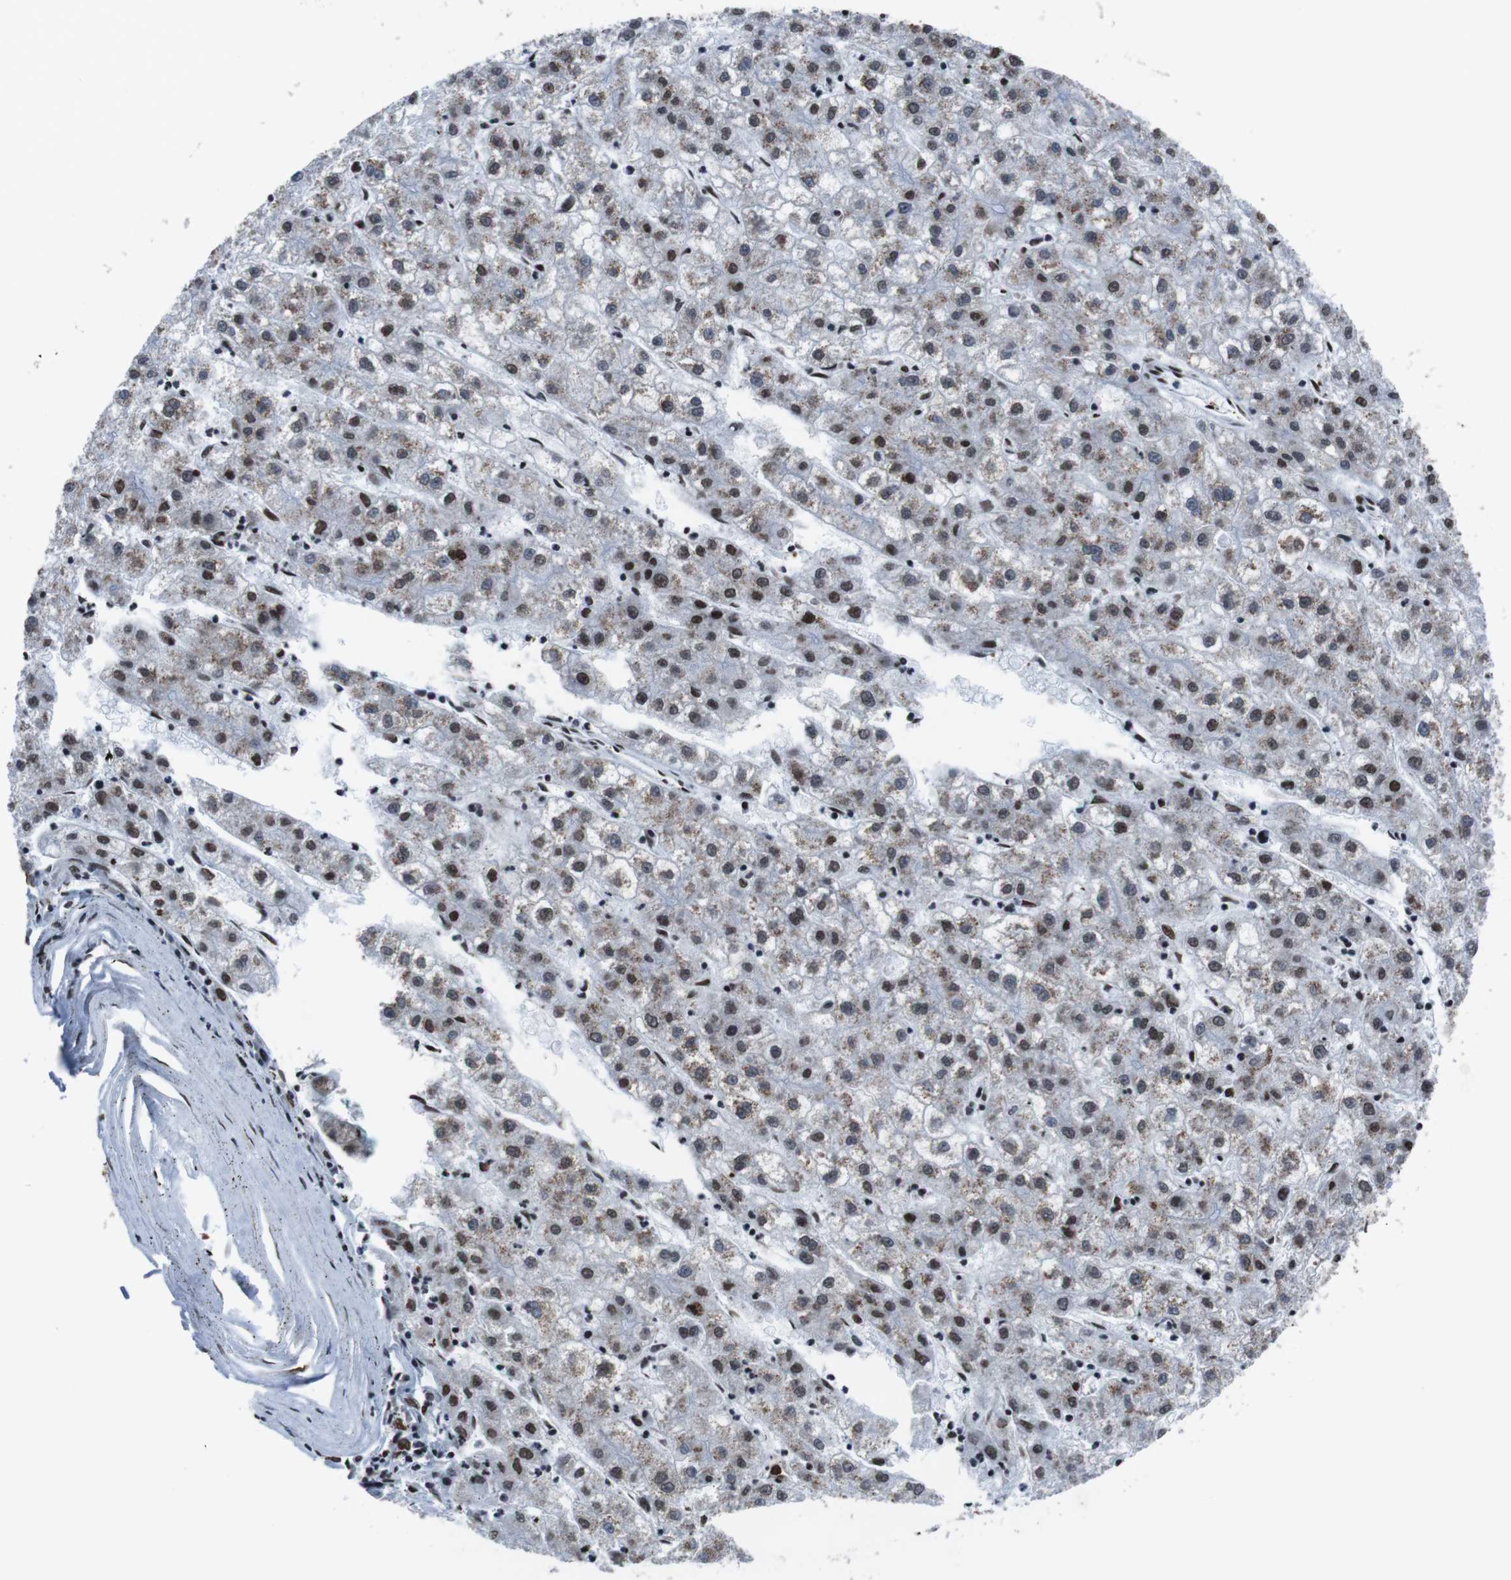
{"staining": {"intensity": "weak", "quantity": "25%-75%", "location": "cytoplasmic/membranous,nuclear"}, "tissue": "liver cancer", "cell_type": "Tumor cells", "image_type": "cancer", "snomed": [{"axis": "morphology", "description": "Carcinoma, Hepatocellular, NOS"}, {"axis": "topography", "description": "Liver"}], "caption": "About 25%-75% of tumor cells in liver hepatocellular carcinoma show weak cytoplasmic/membranous and nuclear protein staining as visualized by brown immunohistochemical staining.", "gene": "ROMO1", "patient": {"sex": "male", "age": 72}}